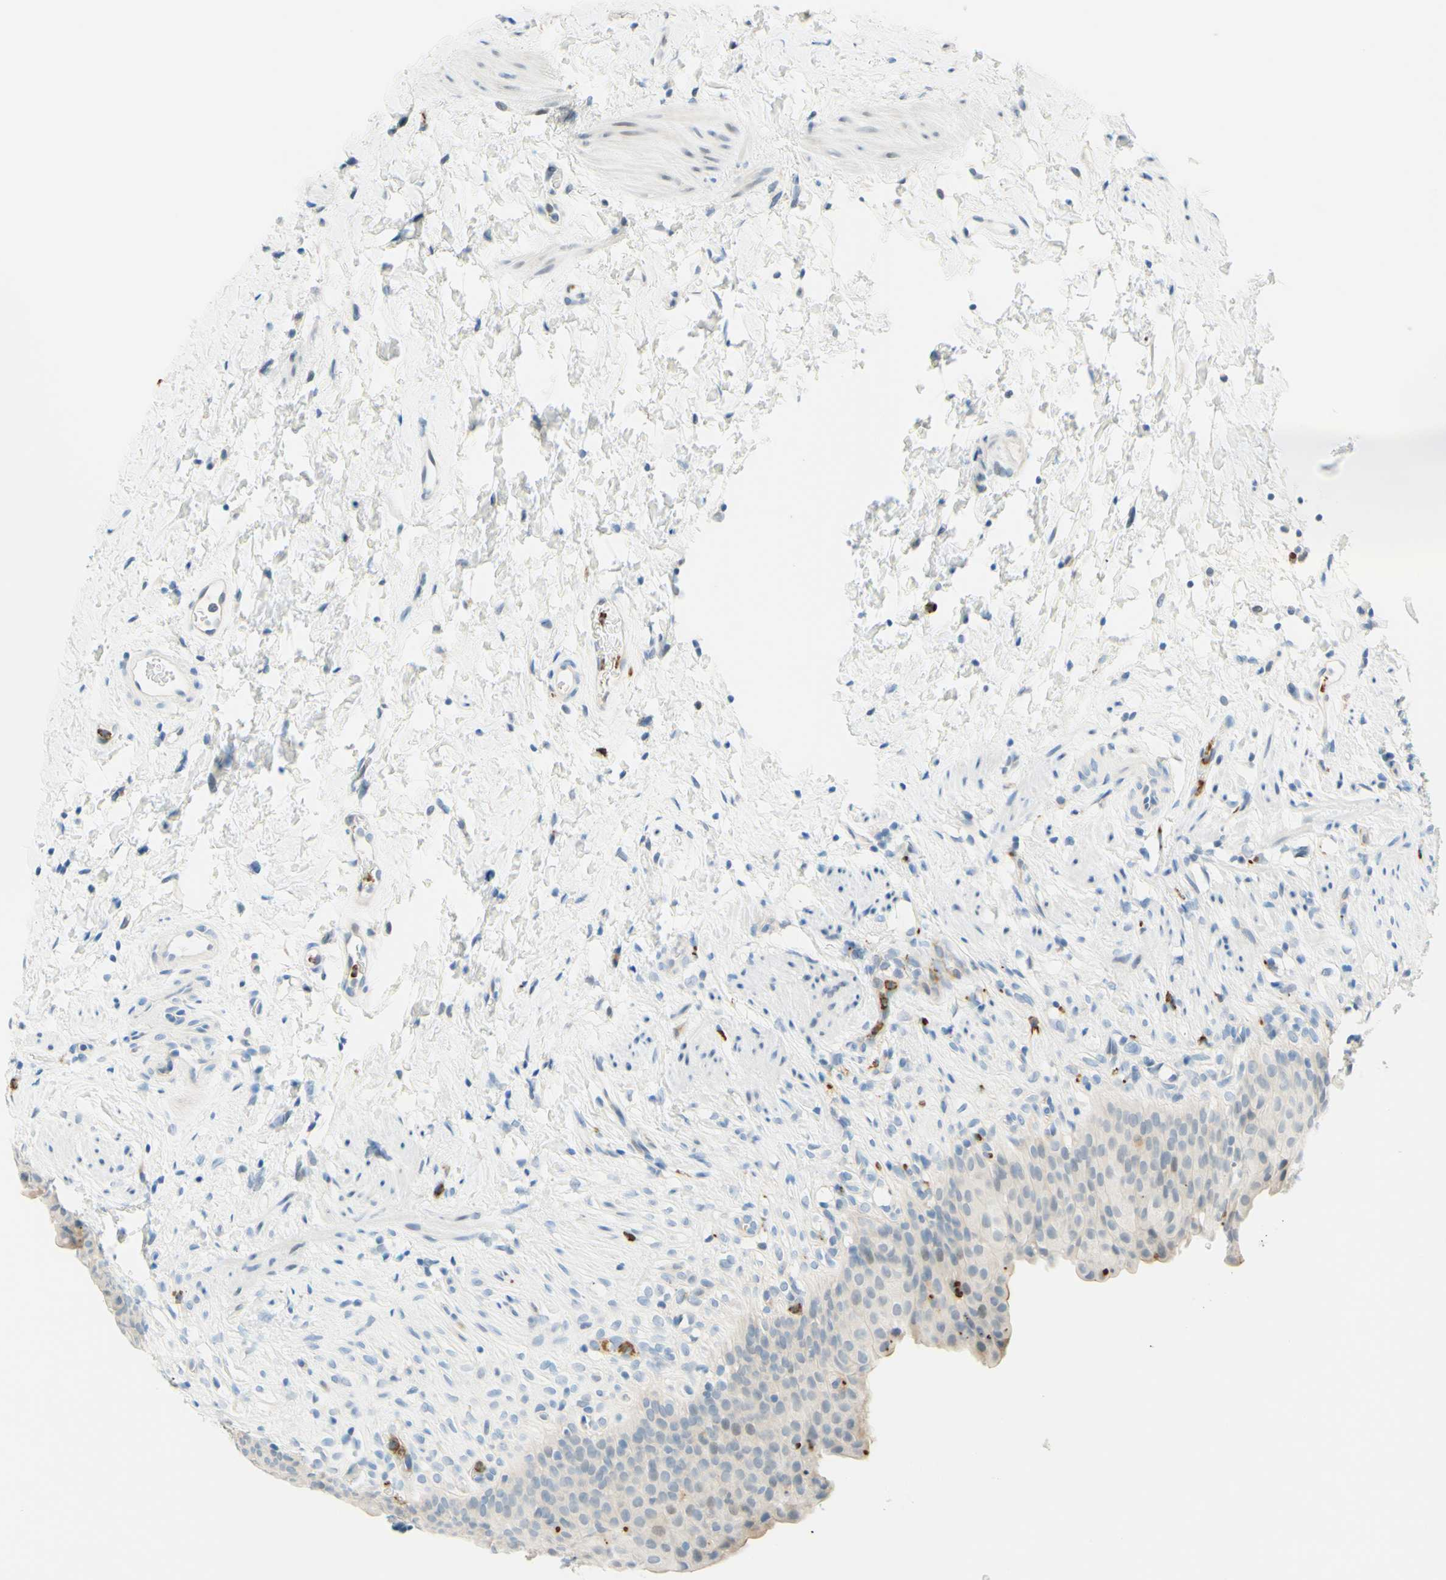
{"staining": {"intensity": "negative", "quantity": "none", "location": "none"}, "tissue": "urinary bladder", "cell_type": "Urothelial cells", "image_type": "normal", "snomed": [{"axis": "morphology", "description": "Normal tissue, NOS"}, {"axis": "topography", "description": "Urinary bladder"}], "caption": "Protein analysis of unremarkable urinary bladder reveals no significant staining in urothelial cells. (Stains: DAB (3,3'-diaminobenzidine) immunohistochemistry (IHC) with hematoxylin counter stain, Microscopy: brightfield microscopy at high magnification).", "gene": "TREM2", "patient": {"sex": "female", "age": 79}}